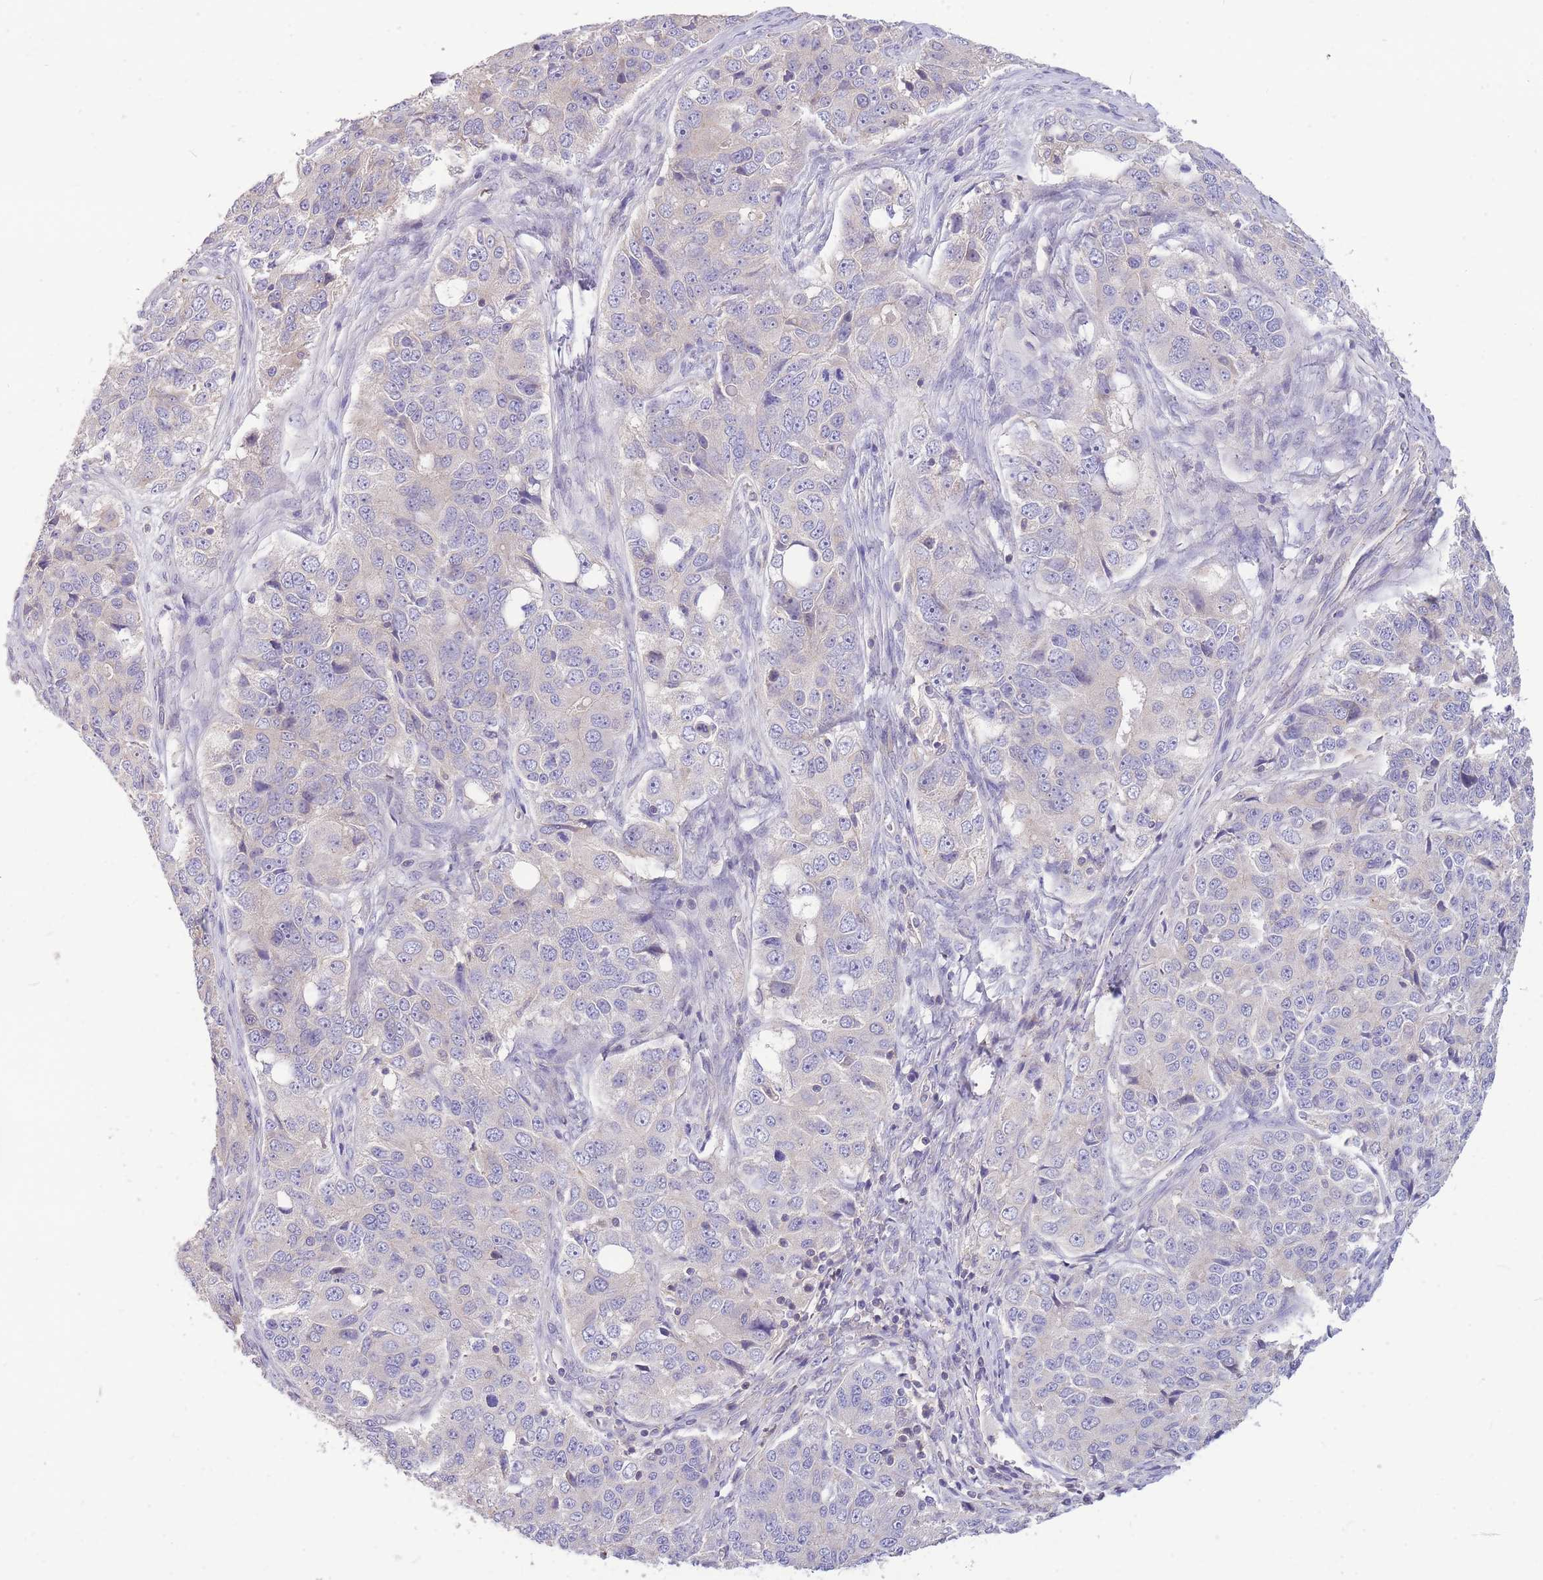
{"staining": {"intensity": "negative", "quantity": "none", "location": "none"}, "tissue": "ovarian cancer", "cell_type": "Tumor cells", "image_type": "cancer", "snomed": [{"axis": "morphology", "description": "Carcinoma, endometroid"}, {"axis": "topography", "description": "Ovary"}], "caption": "This is an IHC histopathology image of endometroid carcinoma (ovarian). There is no expression in tumor cells.", "gene": "OR5T1", "patient": {"sex": "female", "age": 51}}